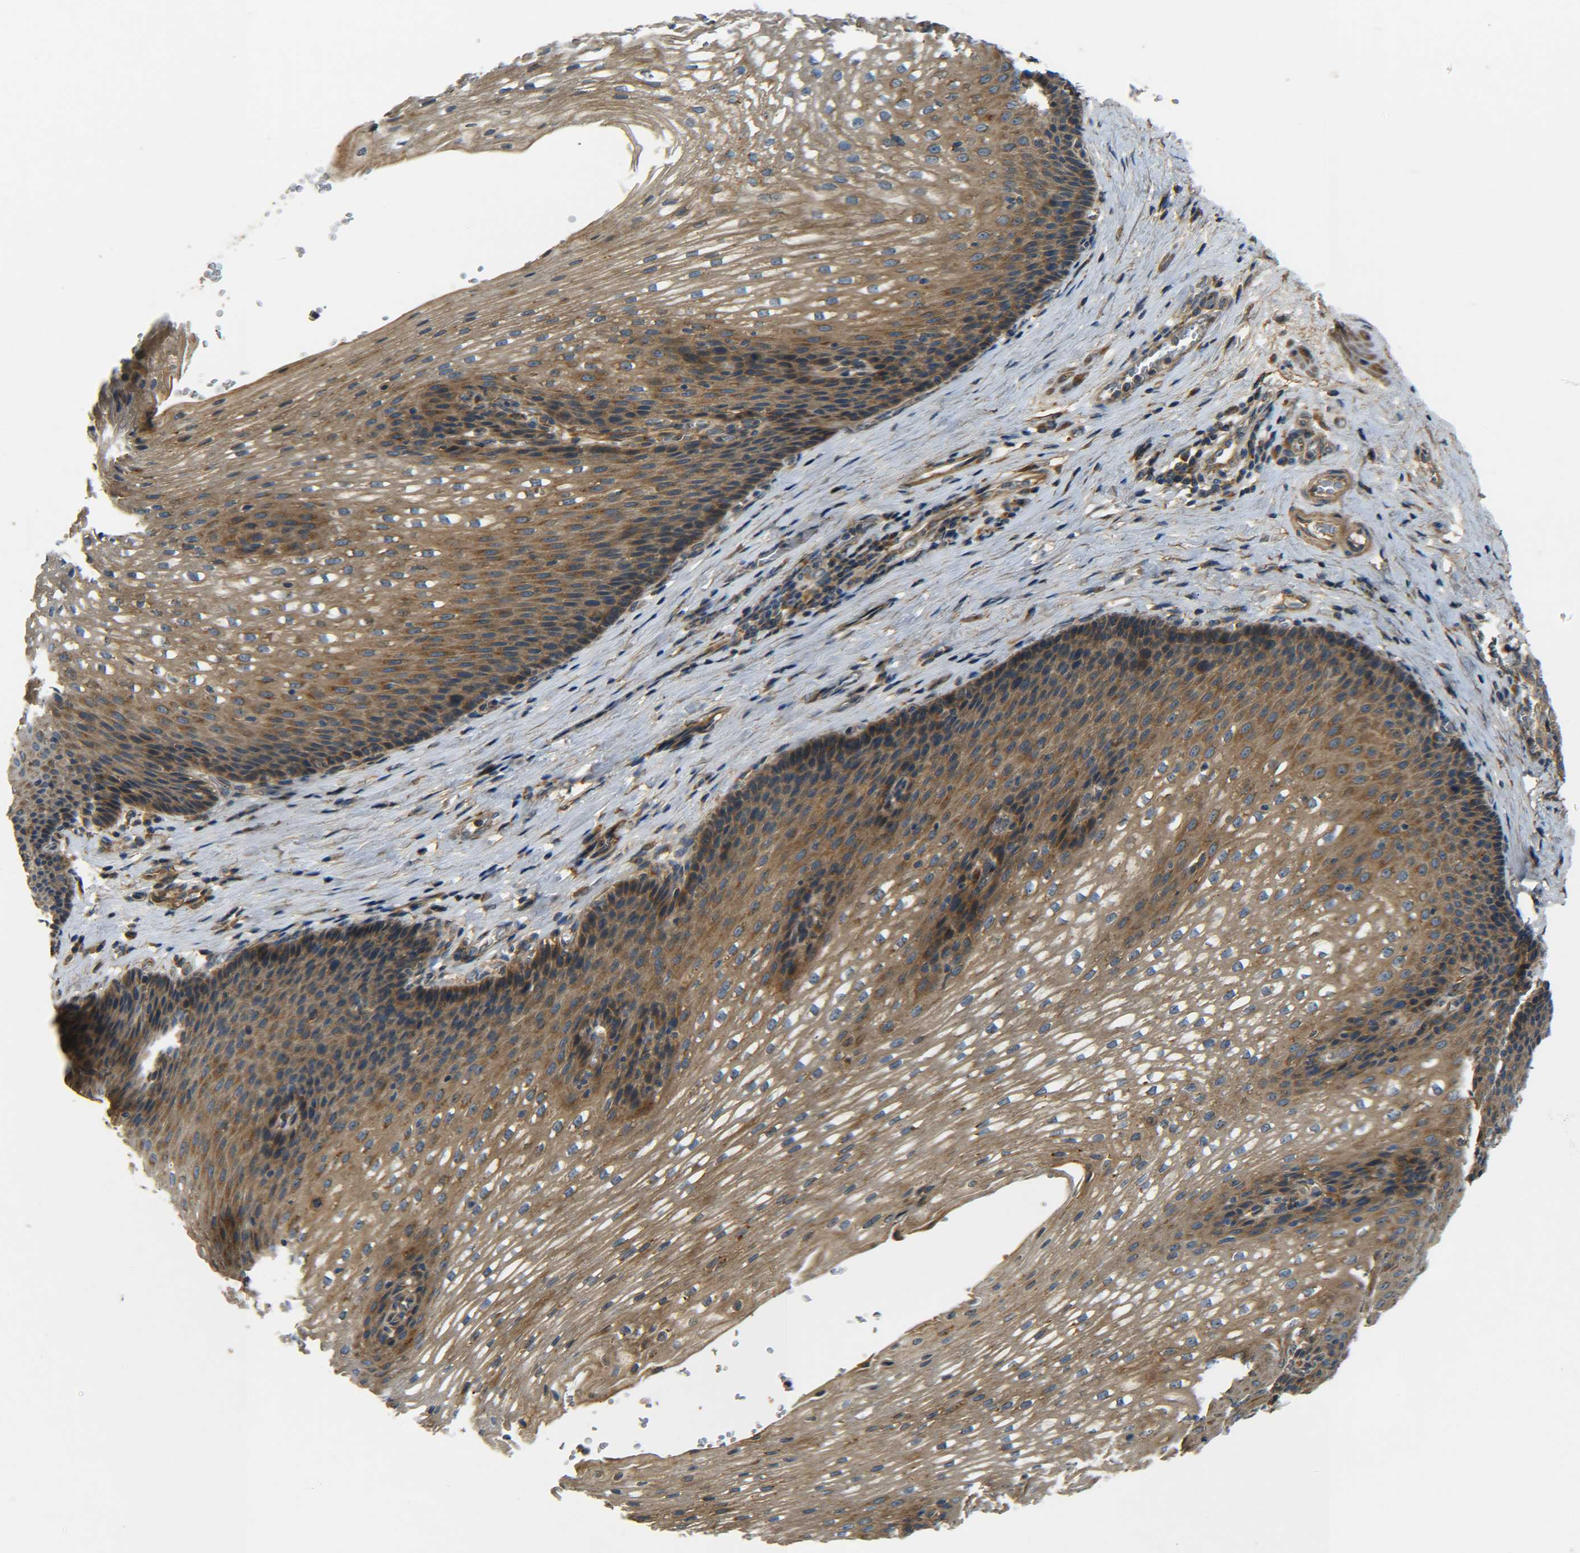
{"staining": {"intensity": "moderate", "quantity": ">75%", "location": "cytoplasmic/membranous"}, "tissue": "esophagus", "cell_type": "Squamous epithelial cells", "image_type": "normal", "snomed": [{"axis": "morphology", "description": "Normal tissue, NOS"}, {"axis": "topography", "description": "Esophagus"}], "caption": "Protein positivity by IHC demonstrates moderate cytoplasmic/membranous positivity in about >75% of squamous epithelial cells in benign esophagus.", "gene": "LRCH3", "patient": {"sex": "male", "age": 48}}